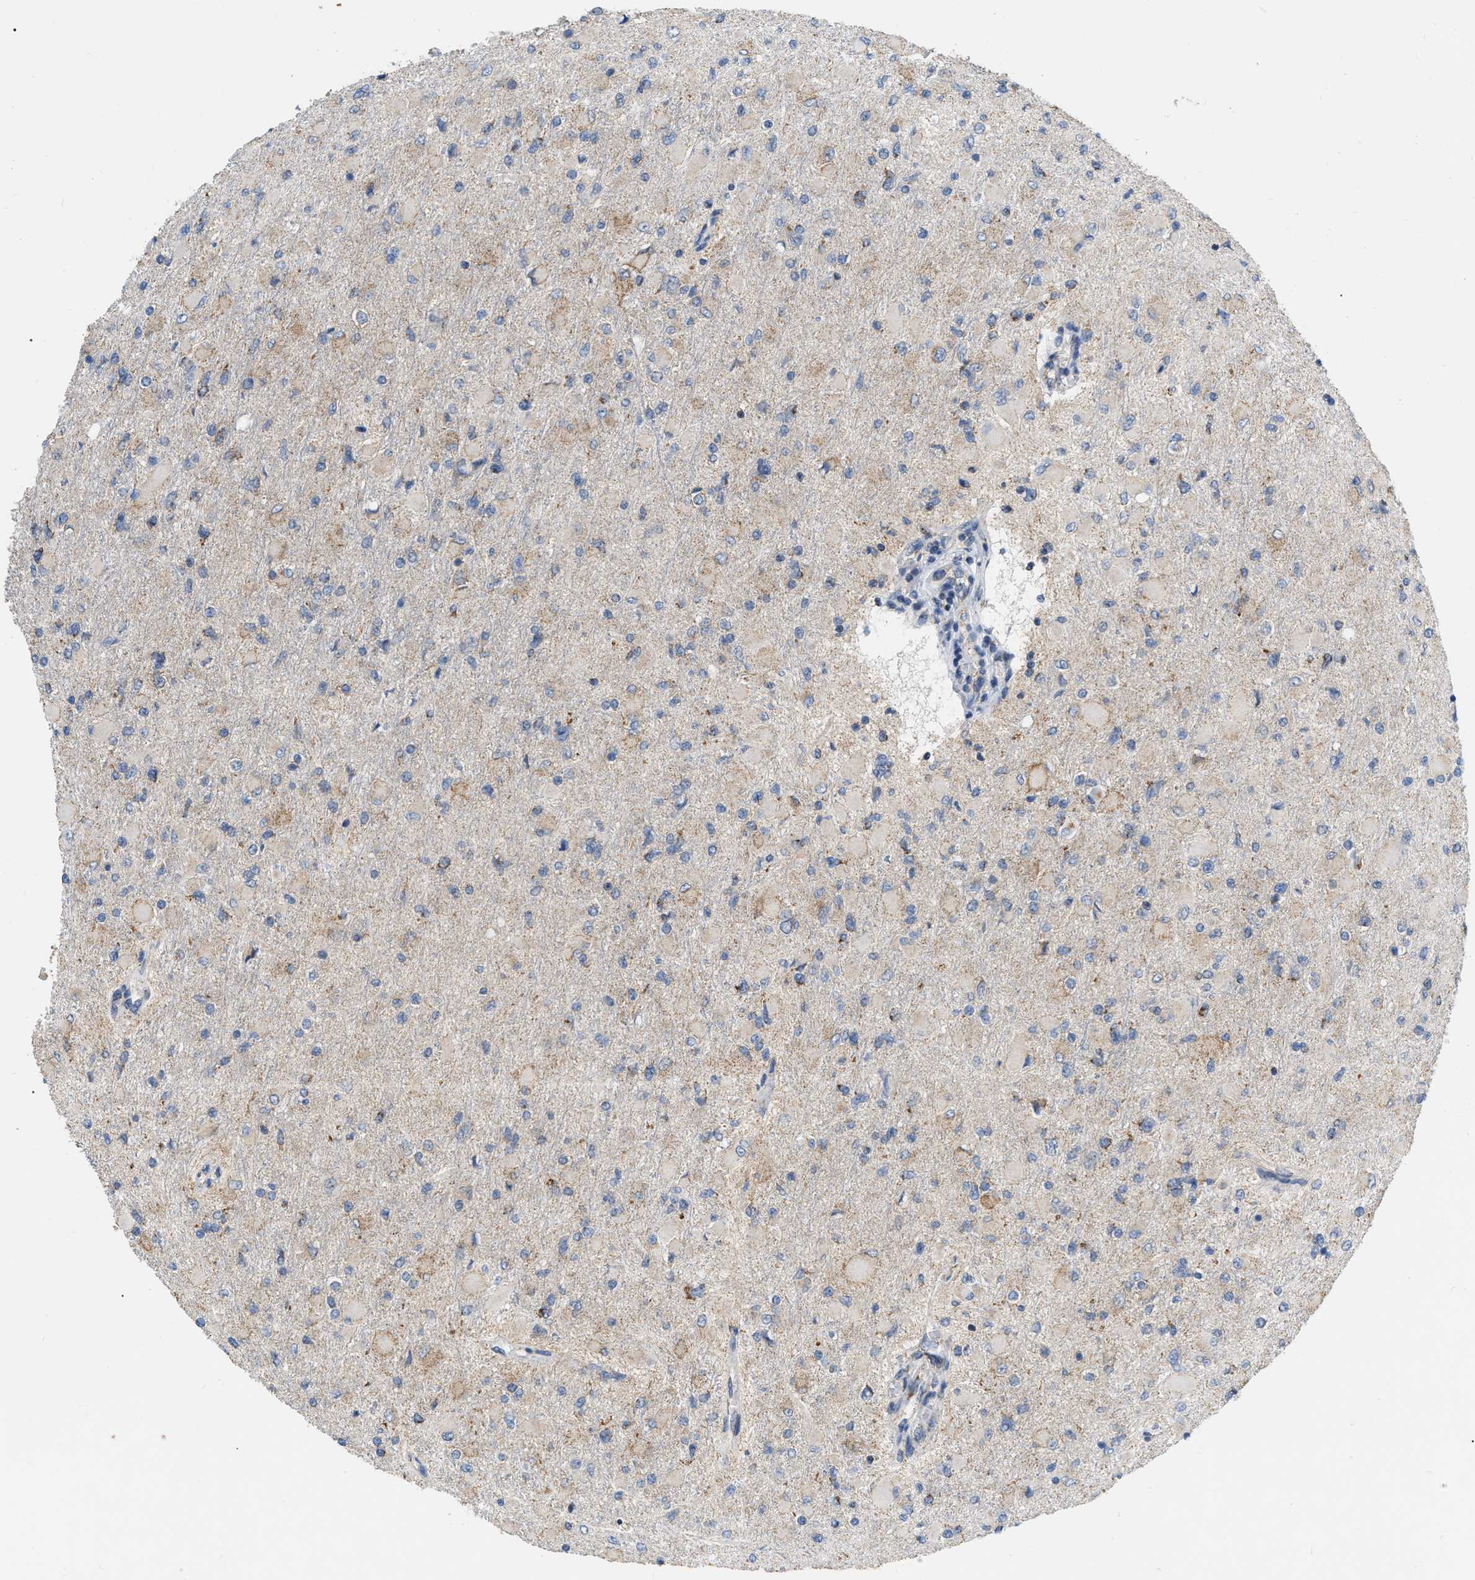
{"staining": {"intensity": "negative", "quantity": "none", "location": "none"}, "tissue": "glioma", "cell_type": "Tumor cells", "image_type": "cancer", "snomed": [{"axis": "morphology", "description": "Glioma, malignant, High grade"}, {"axis": "topography", "description": "Cerebral cortex"}], "caption": "DAB immunohistochemical staining of glioma displays no significant staining in tumor cells.", "gene": "DDX56", "patient": {"sex": "female", "age": 36}}